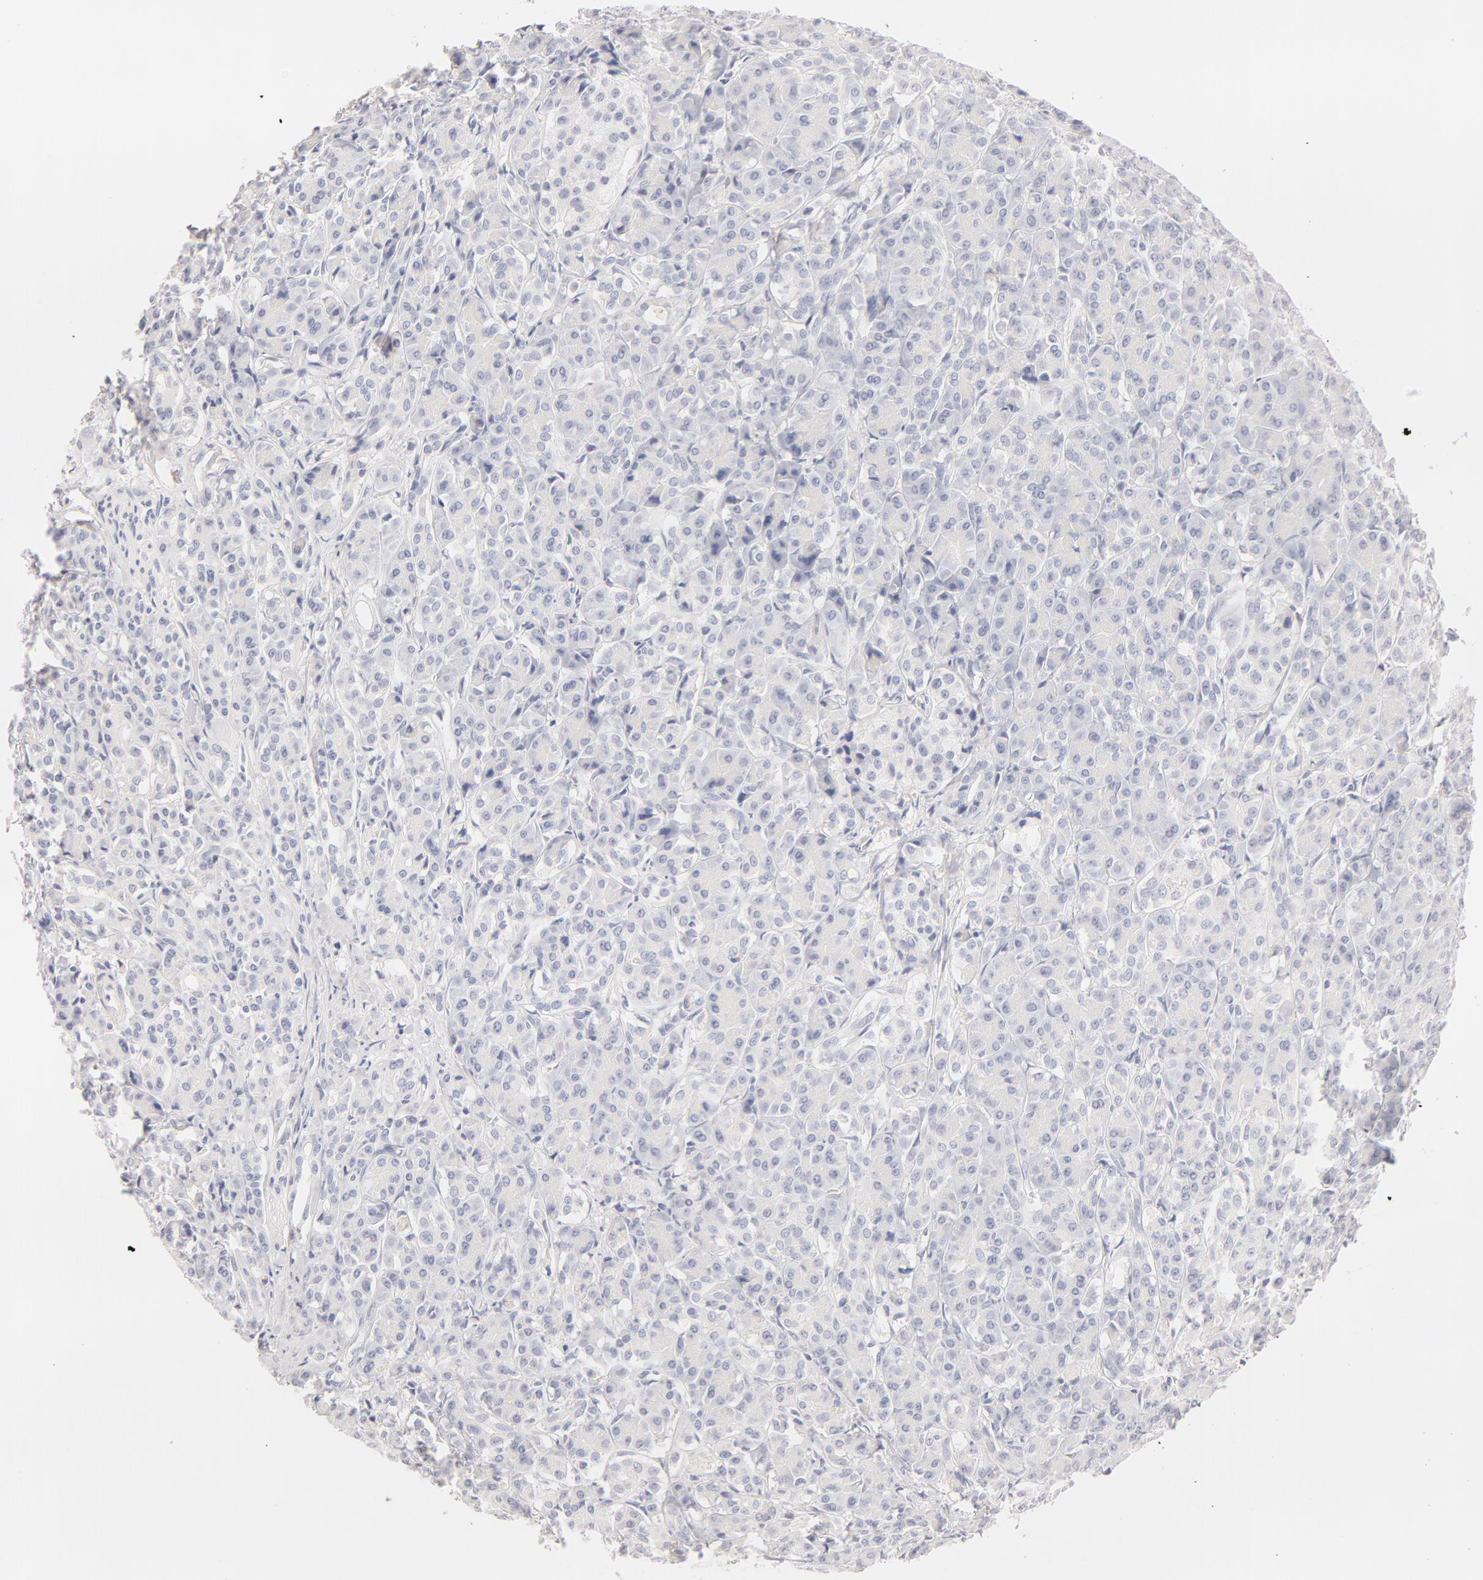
{"staining": {"intensity": "negative", "quantity": "none", "location": "none"}, "tissue": "pancreas", "cell_type": "Exocrine glandular cells", "image_type": "normal", "snomed": [{"axis": "morphology", "description": "Normal tissue, NOS"}, {"axis": "topography", "description": "Lymph node"}, {"axis": "topography", "description": "Pancreas"}], "caption": "The immunohistochemistry (IHC) histopathology image has no significant staining in exocrine glandular cells of pancreas.", "gene": "LGALS7B", "patient": {"sex": "male", "age": 59}}